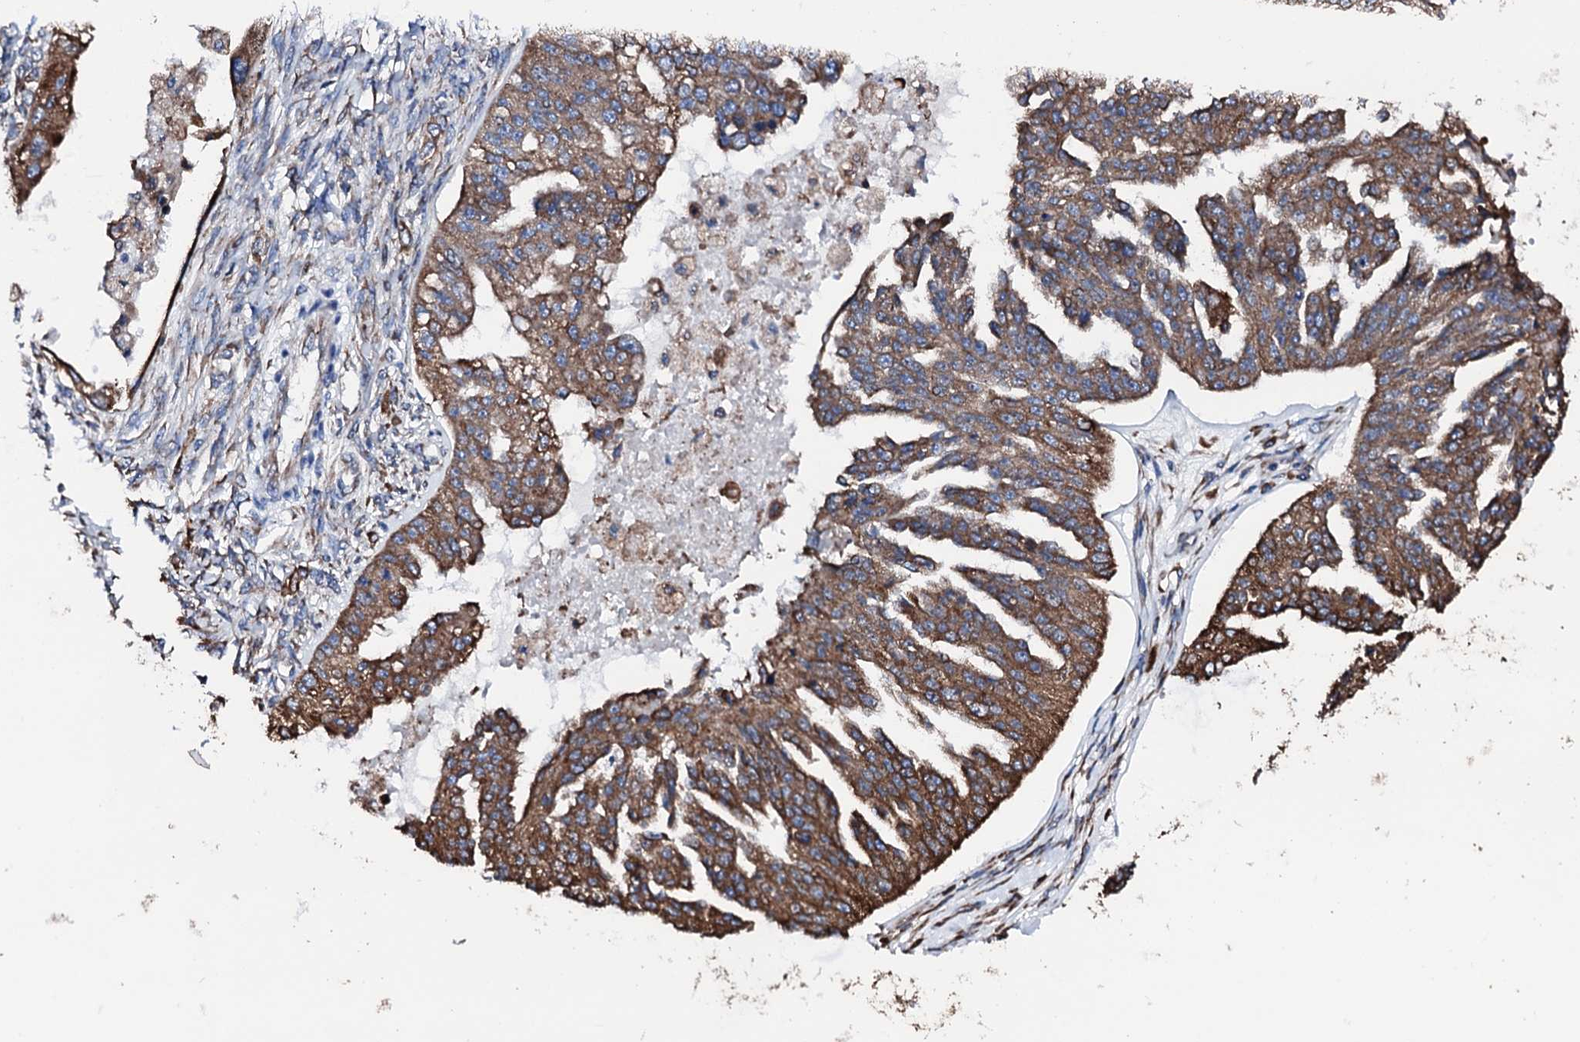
{"staining": {"intensity": "strong", "quantity": ">75%", "location": "cytoplasmic/membranous"}, "tissue": "ovarian cancer", "cell_type": "Tumor cells", "image_type": "cancer", "snomed": [{"axis": "morphology", "description": "Cystadenocarcinoma, serous, NOS"}, {"axis": "topography", "description": "Ovary"}], "caption": "Immunohistochemical staining of ovarian cancer exhibits high levels of strong cytoplasmic/membranous staining in about >75% of tumor cells.", "gene": "AMDHD1", "patient": {"sex": "female", "age": 58}}